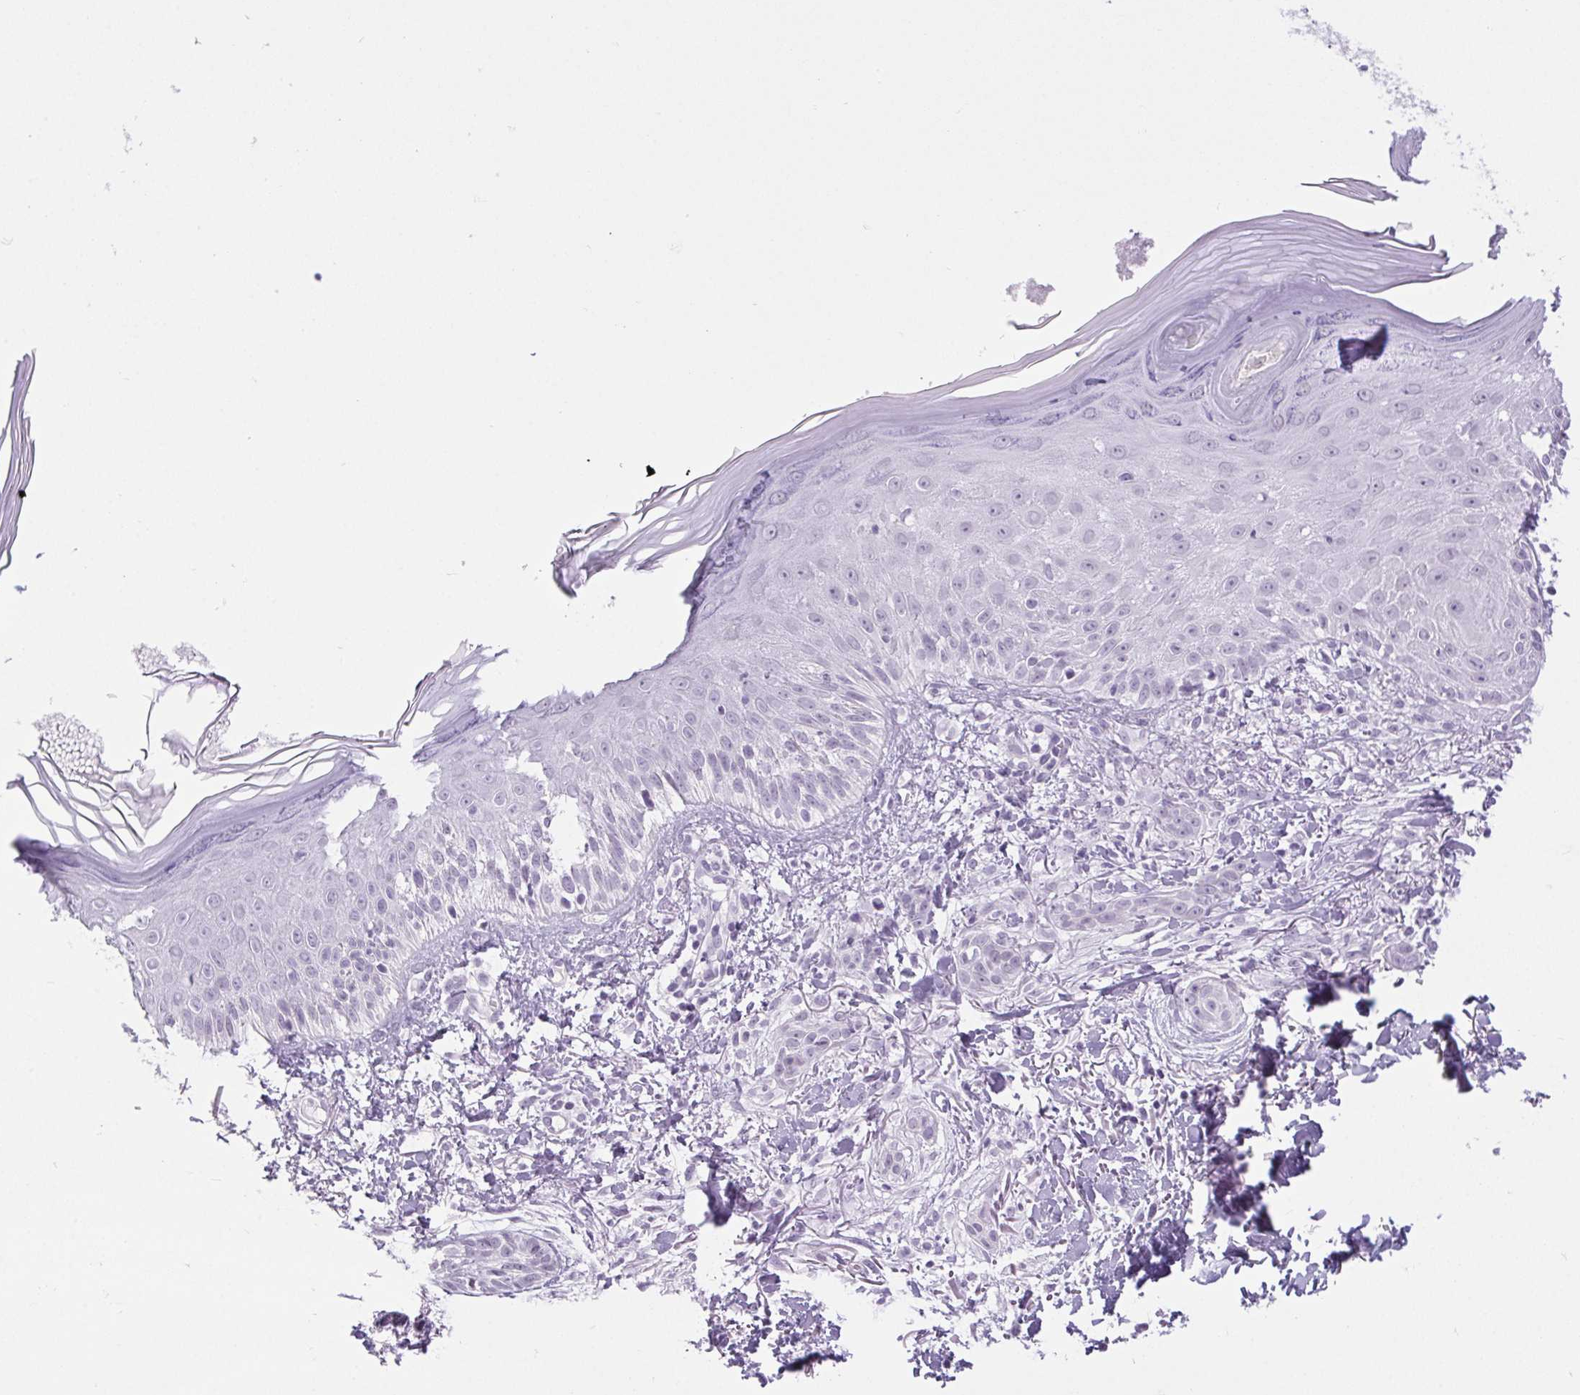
{"staining": {"intensity": "negative", "quantity": "none", "location": "none"}, "tissue": "skin cancer", "cell_type": "Tumor cells", "image_type": "cancer", "snomed": [{"axis": "morphology", "description": "Basal cell carcinoma"}, {"axis": "morphology", "description": "BCC, high aggressive"}, {"axis": "topography", "description": "Skin"}], "caption": "Immunohistochemistry (IHC) photomicrograph of human skin bcc,  high aggressive stained for a protein (brown), which demonstrates no positivity in tumor cells. The staining was performed using DAB to visualize the protein expression in brown, while the nuclei were stained in blue with hematoxylin (Magnification: 20x).", "gene": "BCAS1", "patient": {"sex": "male", "age": 64}}